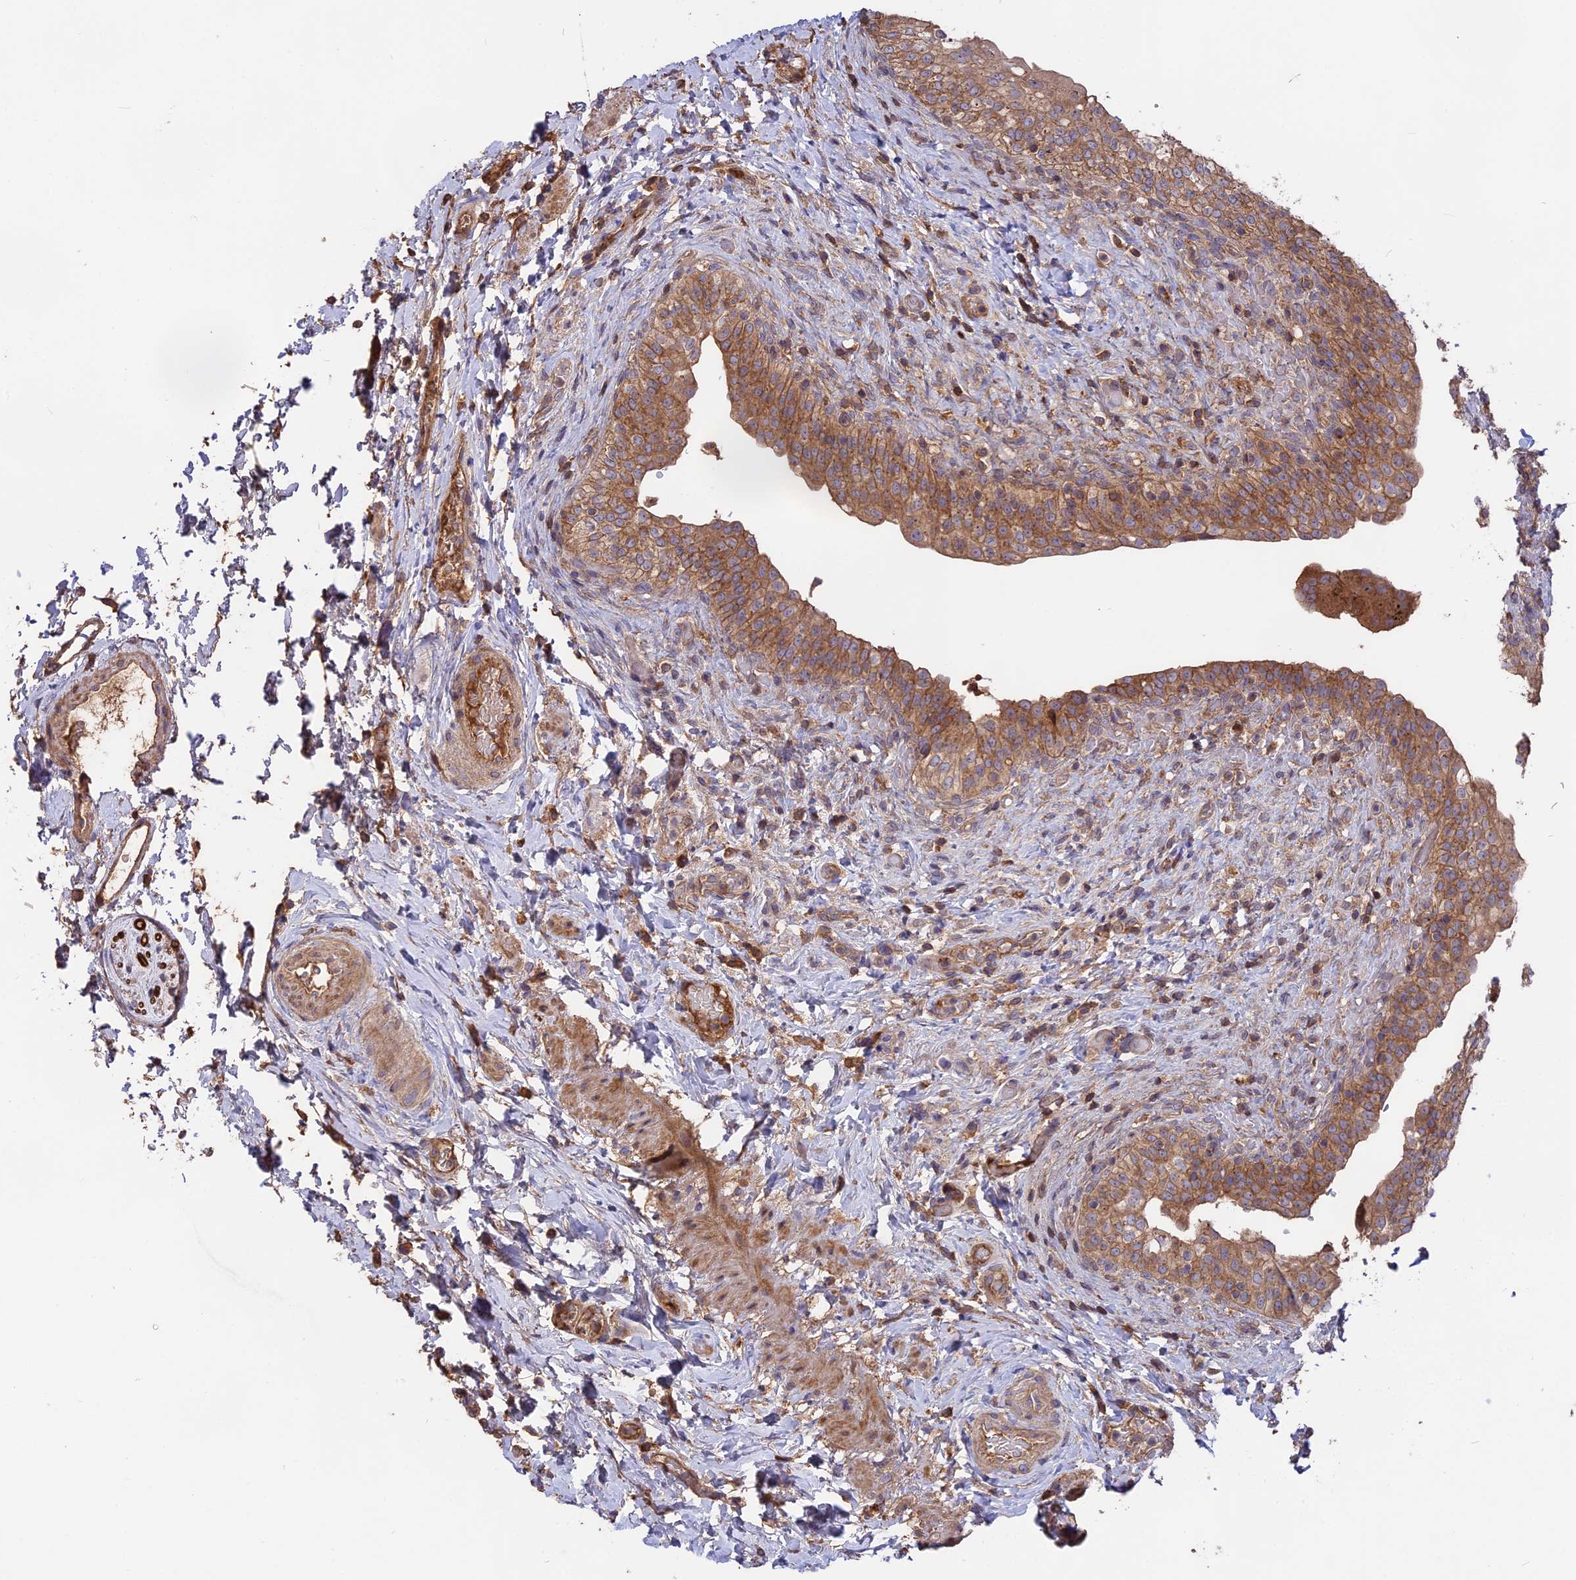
{"staining": {"intensity": "moderate", "quantity": ">75%", "location": "cytoplasmic/membranous"}, "tissue": "urinary bladder", "cell_type": "Urothelial cells", "image_type": "normal", "snomed": [{"axis": "morphology", "description": "Normal tissue, NOS"}, {"axis": "topography", "description": "Urinary bladder"}], "caption": "Protein expression analysis of unremarkable urinary bladder reveals moderate cytoplasmic/membranous positivity in about >75% of urothelial cells.", "gene": "NUDT8", "patient": {"sex": "male", "age": 69}}